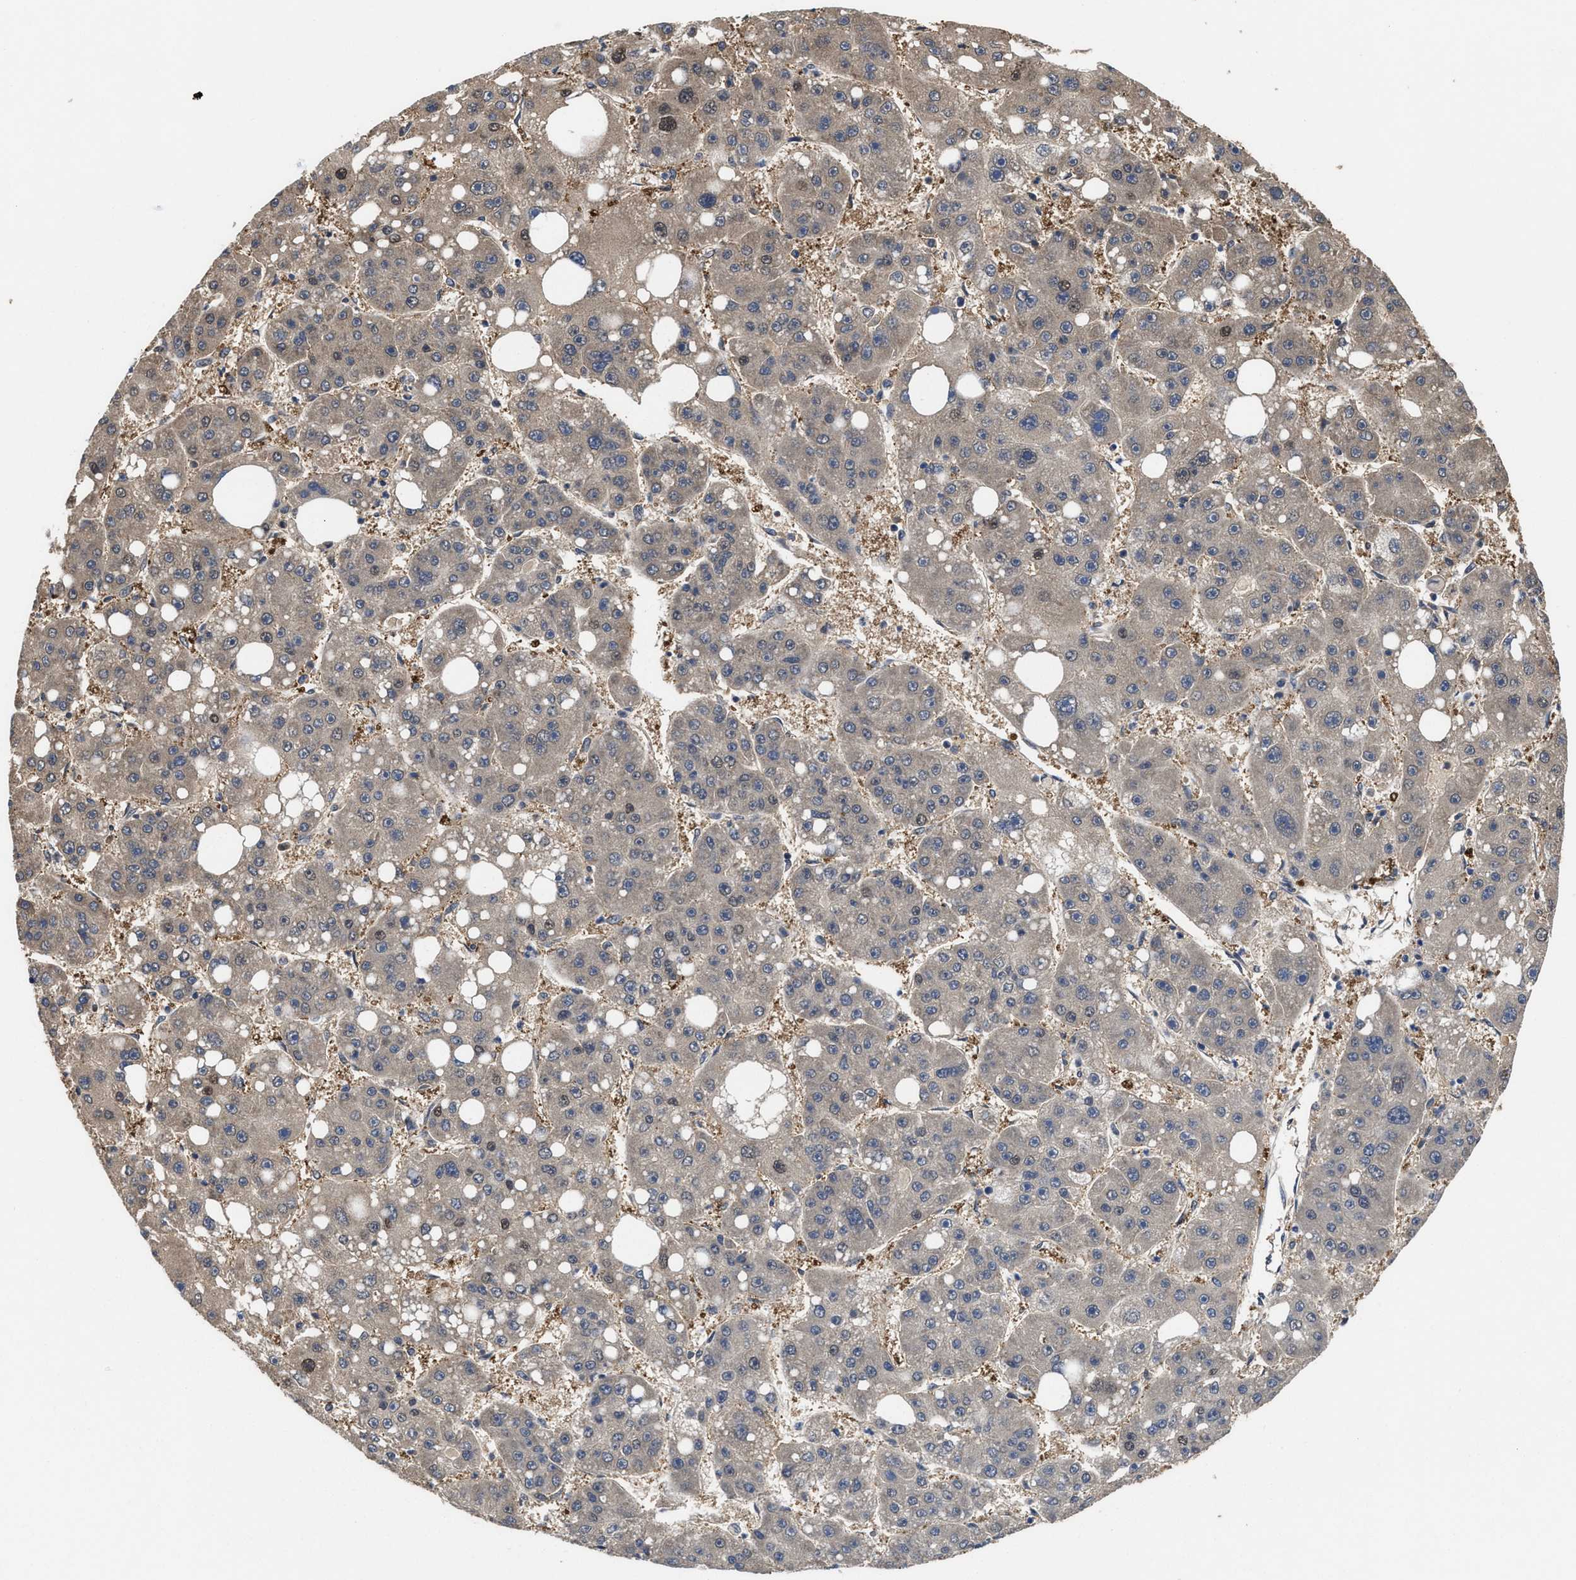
{"staining": {"intensity": "negative", "quantity": "none", "location": "none"}, "tissue": "liver cancer", "cell_type": "Tumor cells", "image_type": "cancer", "snomed": [{"axis": "morphology", "description": "Carcinoma, Hepatocellular, NOS"}, {"axis": "topography", "description": "Liver"}], "caption": "Liver cancer was stained to show a protein in brown. There is no significant staining in tumor cells.", "gene": "KIF12", "patient": {"sex": "female", "age": 61}}